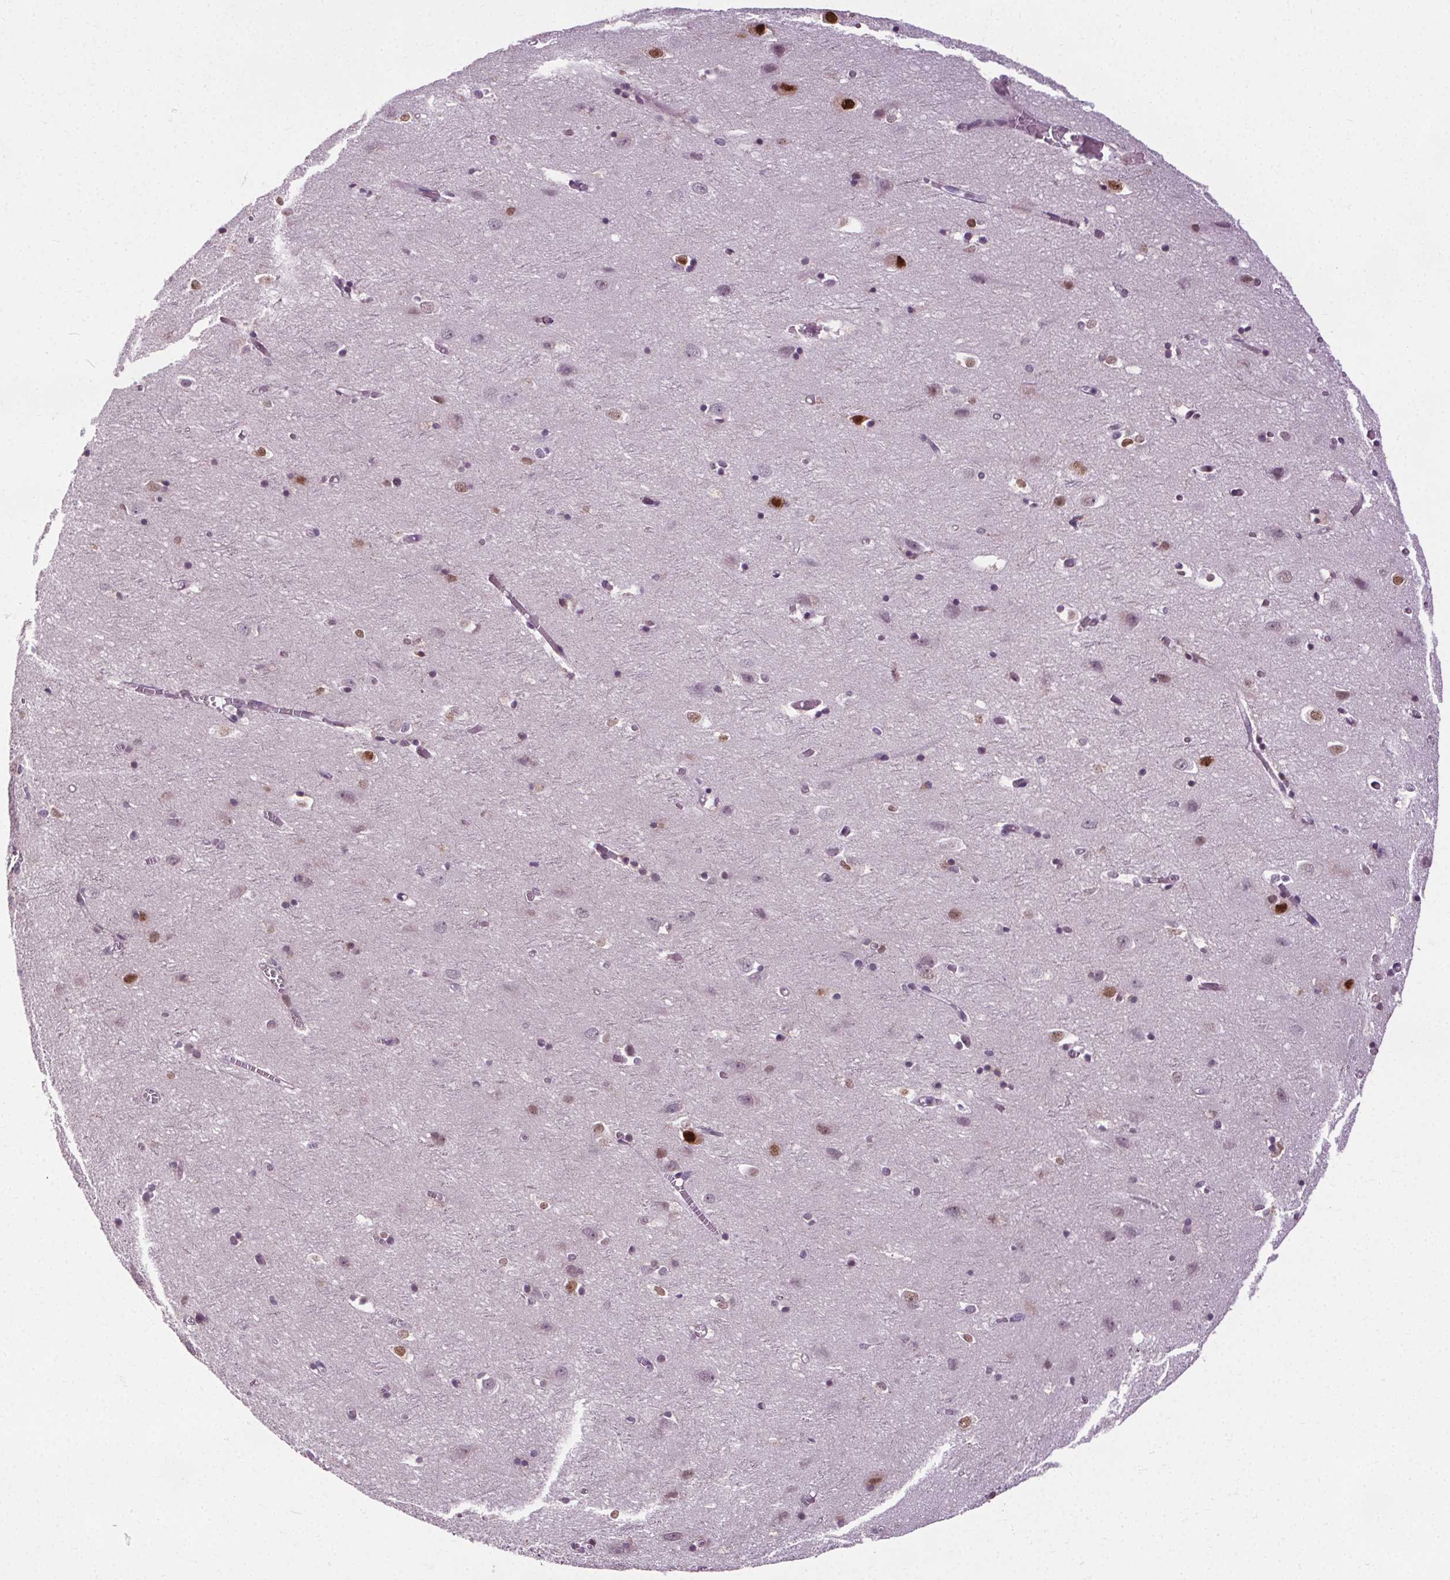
{"staining": {"intensity": "weak", "quantity": "<25%", "location": "nuclear"}, "tissue": "cerebral cortex", "cell_type": "Endothelial cells", "image_type": "normal", "snomed": [{"axis": "morphology", "description": "Normal tissue, NOS"}, {"axis": "topography", "description": "Cerebral cortex"}], "caption": "Immunohistochemical staining of unremarkable cerebral cortex reveals no significant positivity in endothelial cells.", "gene": "CEBPA", "patient": {"sex": "male", "age": 70}}